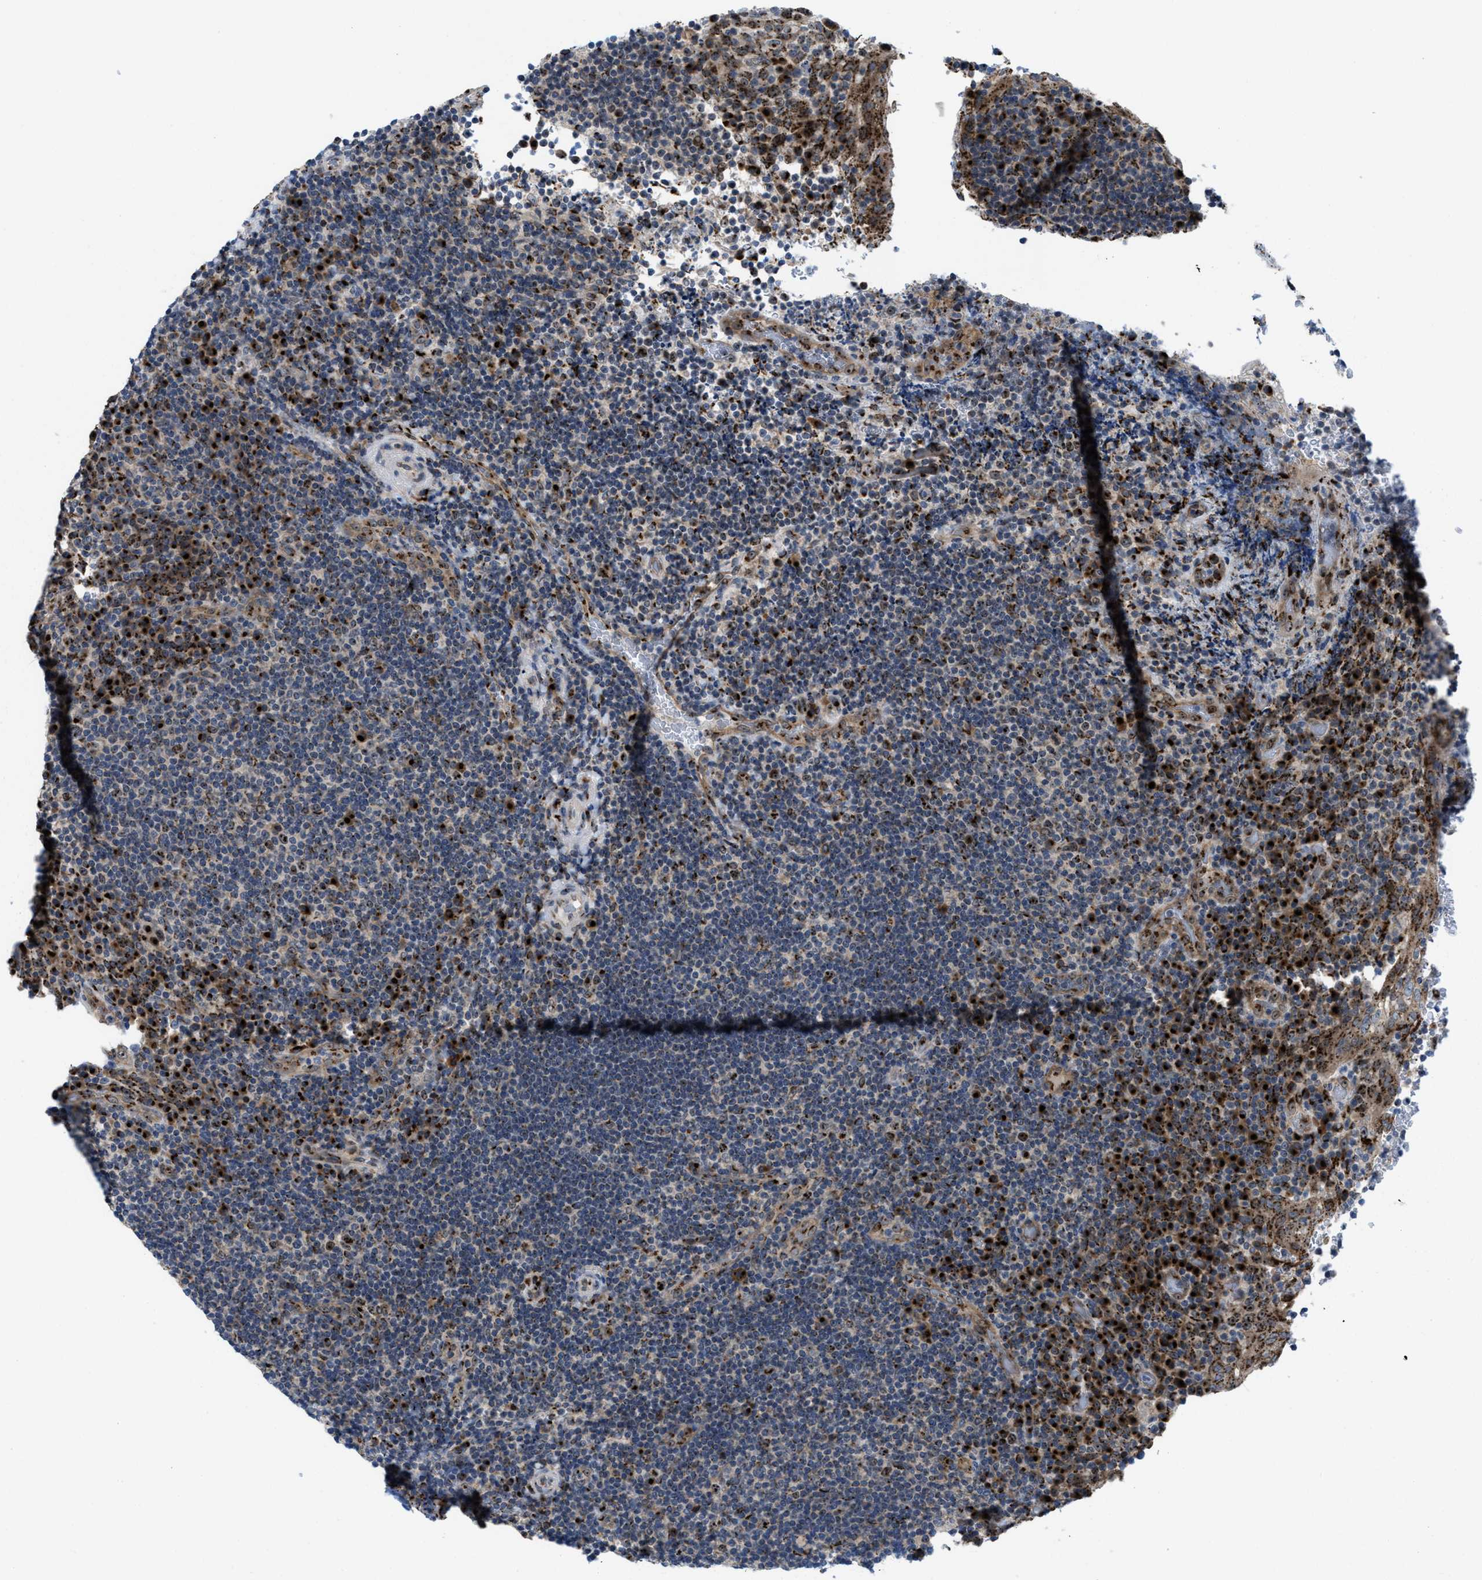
{"staining": {"intensity": "strong", "quantity": "<25%", "location": "cytoplasmic/membranous"}, "tissue": "lymphoma", "cell_type": "Tumor cells", "image_type": "cancer", "snomed": [{"axis": "morphology", "description": "Malignant lymphoma, non-Hodgkin's type, High grade"}, {"axis": "topography", "description": "Tonsil"}], "caption": "DAB (3,3'-diaminobenzidine) immunohistochemical staining of human lymphoma reveals strong cytoplasmic/membranous protein positivity in approximately <25% of tumor cells.", "gene": "SLC38A10", "patient": {"sex": "female", "age": 36}}